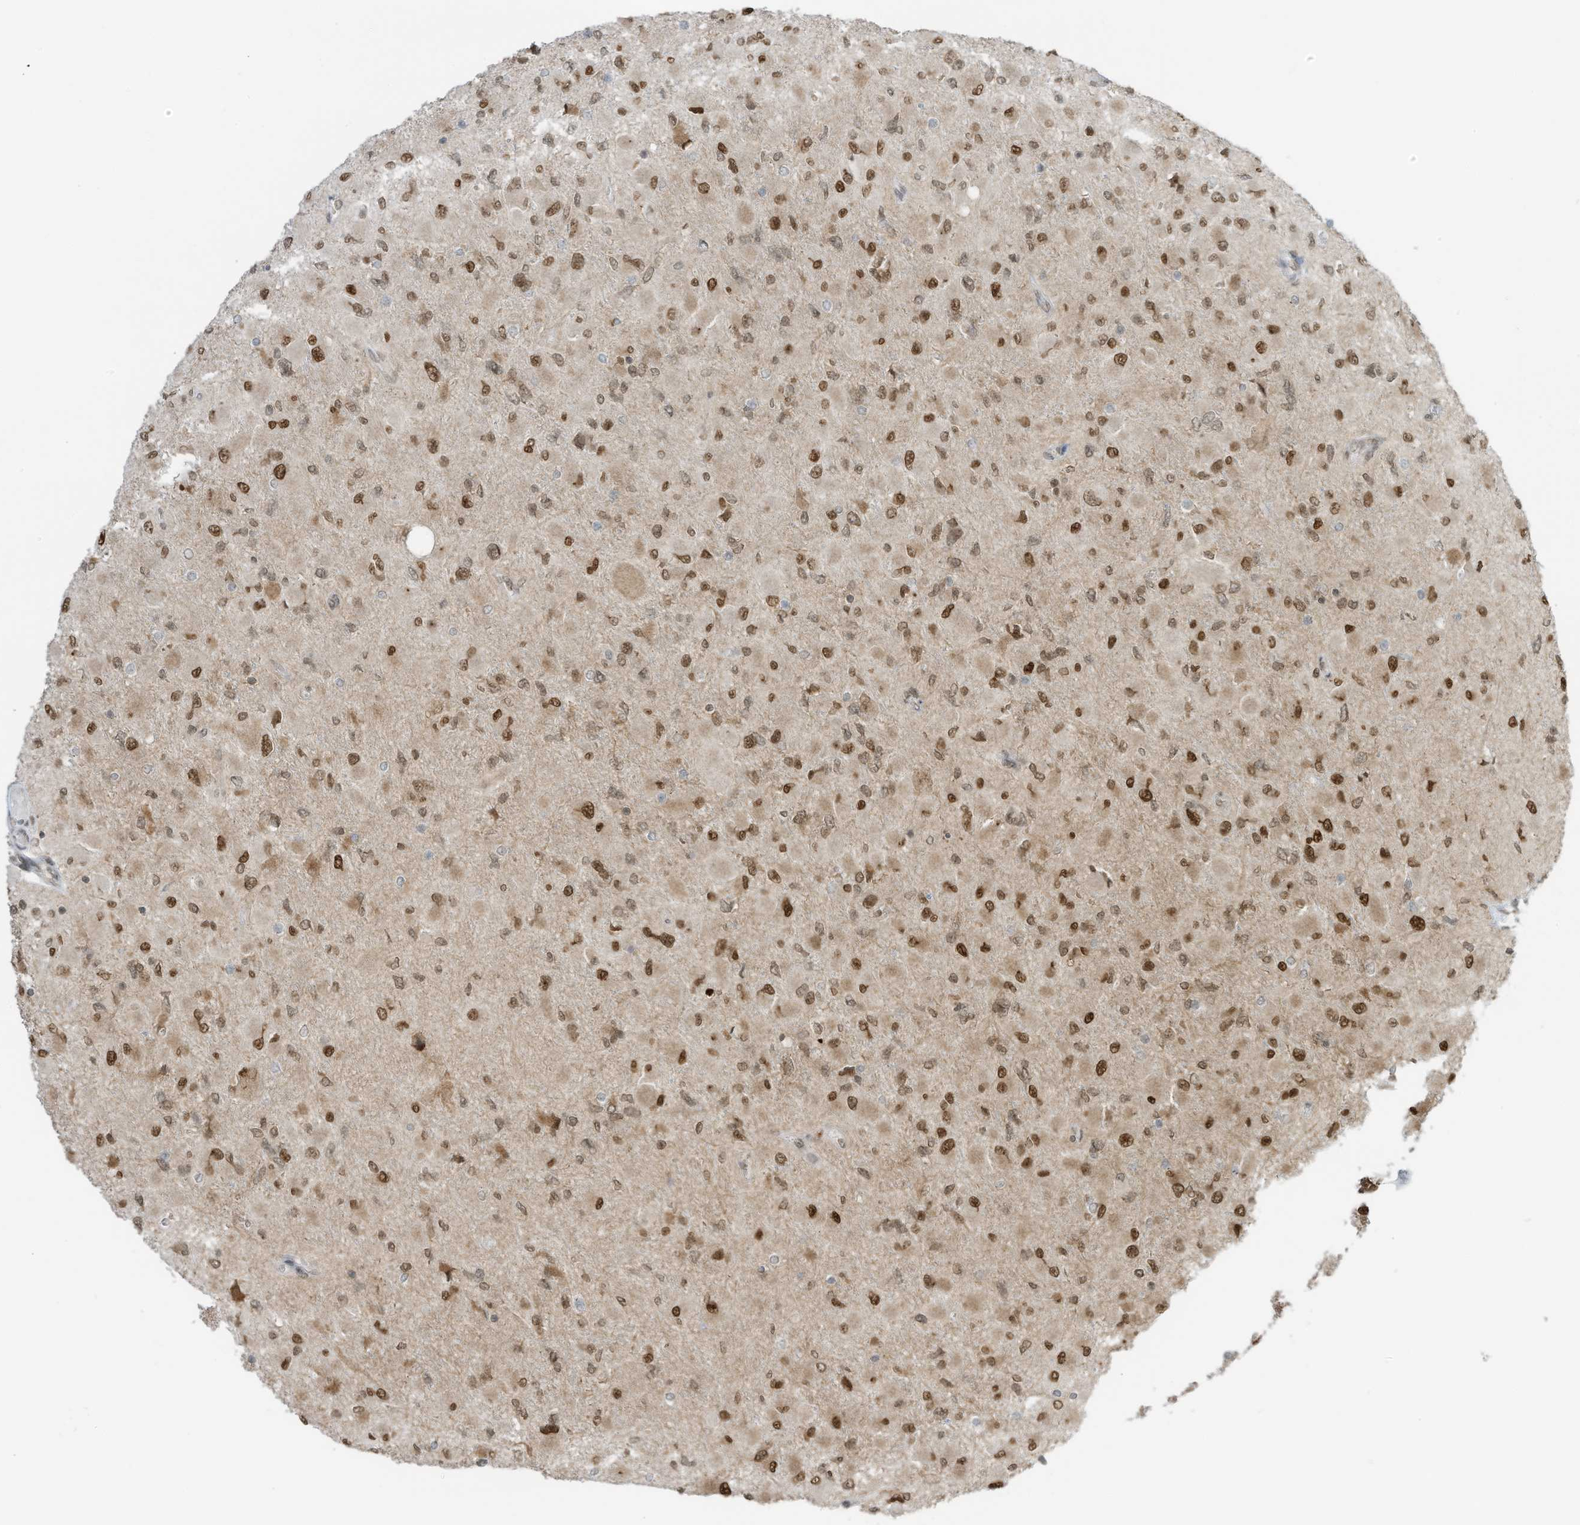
{"staining": {"intensity": "moderate", "quantity": ">75%", "location": "nuclear"}, "tissue": "glioma", "cell_type": "Tumor cells", "image_type": "cancer", "snomed": [{"axis": "morphology", "description": "Glioma, malignant, High grade"}, {"axis": "topography", "description": "Cerebral cortex"}], "caption": "An immunohistochemistry (IHC) micrograph of tumor tissue is shown. Protein staining in brown labels moderate nuclear positivity in glioma within tumor cells.", "gene": "KPNB1", "patient": {"sex": "female", "age": 36}}